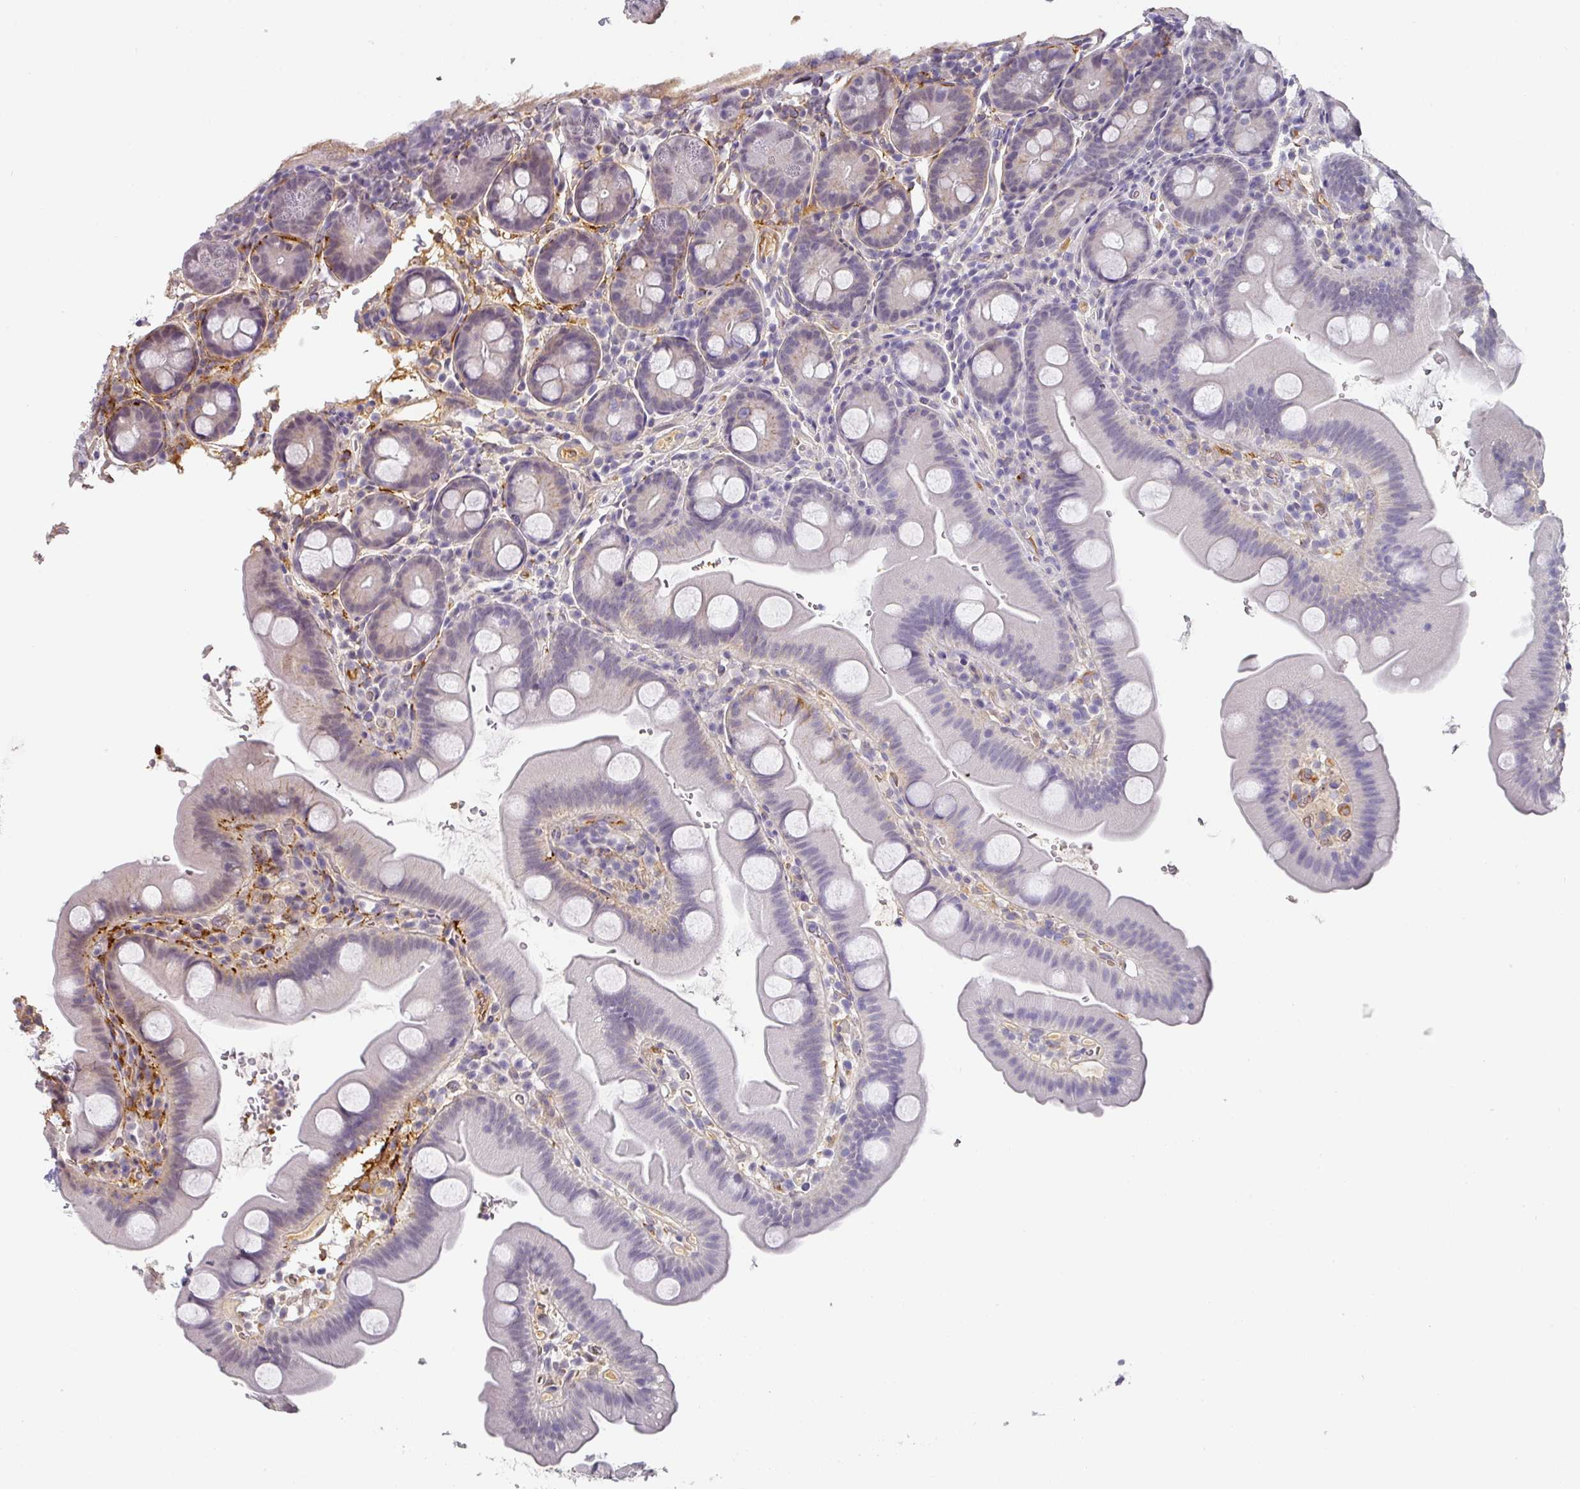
{"staining": {"intensity": "negative", "quantity": "none", "location": "none"}, "tissue": "small intestine", "cell_type": "Glandular cells", "image_type": "normal", "snomed": [{"axis": "morphology", "description": "Normal tissue, NOS"}, {"axis": "topography", "description": "Small intestine"}], "caption": "There is no significant staining in glandular cells of small intestine. (DAB (3,3'-diaminobenzidine) immunohistochemistry, high magnification).", "gene": "C1QB", "patient": {"sex": "female", "age": 68}}